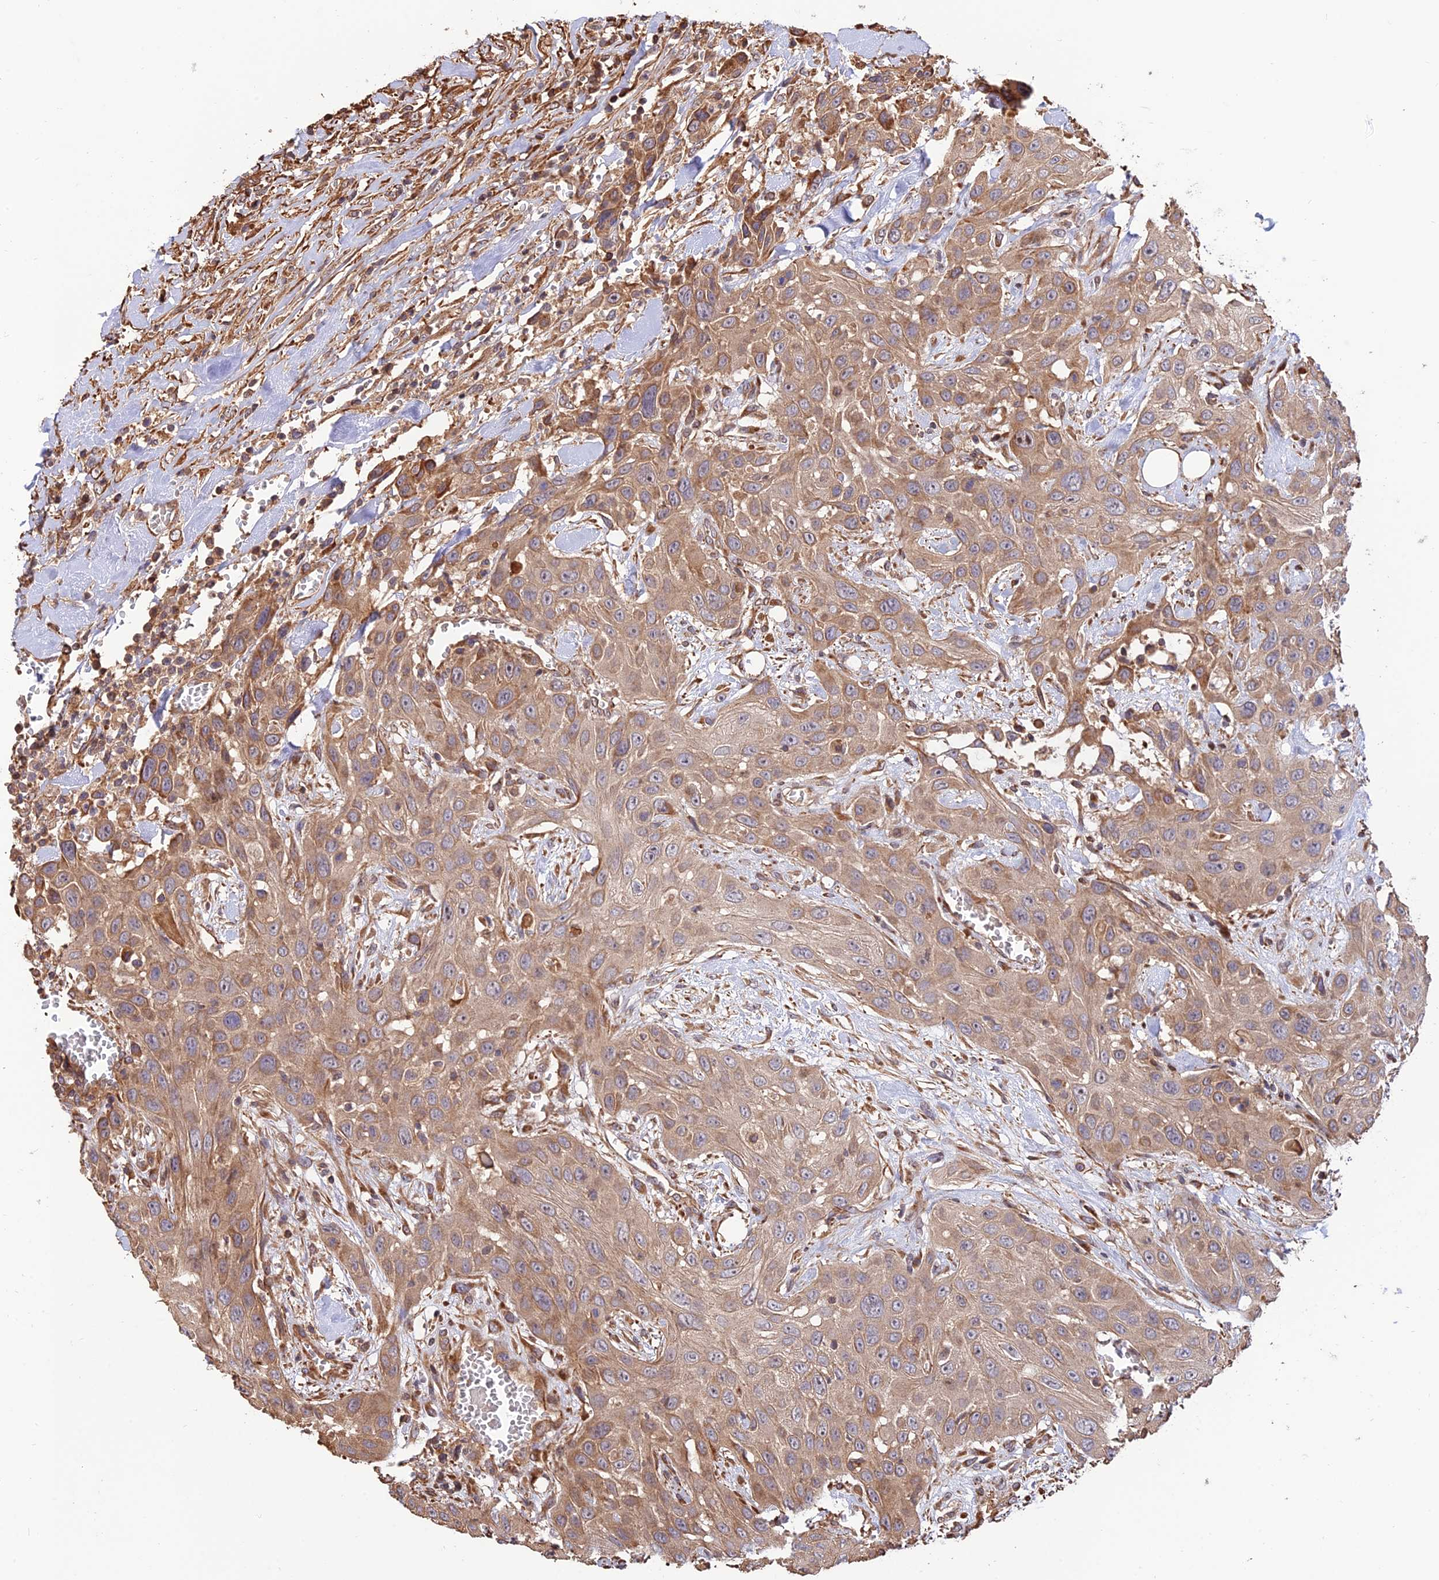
{"staining": {"intensity": "moderate", "quantity": ">75%", "location": "cytoplasmic/membranous"}, "tissue": "head and neck cancer", "cell_type": "Tumor cells", "image_type": "cancer", "snomed": [{"axis": "morphology", "description": "Squamous cell carcinoma, NOS"}, {"axis": "topography", "description": "Head-Neck"}], "caption": "Head and neck squamous cell carcinoma was stained to show a protein in brown. There is medium levels of moderate cytoplasmic/membranous positivity in about >75% of tumor cells. The protein of interest is stained brown, and the nuclei are stained in blue (DAB (3,3'-diaminobenzidine) IHC with brightfield microscopy, high magnification).", "gene": "CREBL2", "patient": {"sex": "male", "age": 81}}